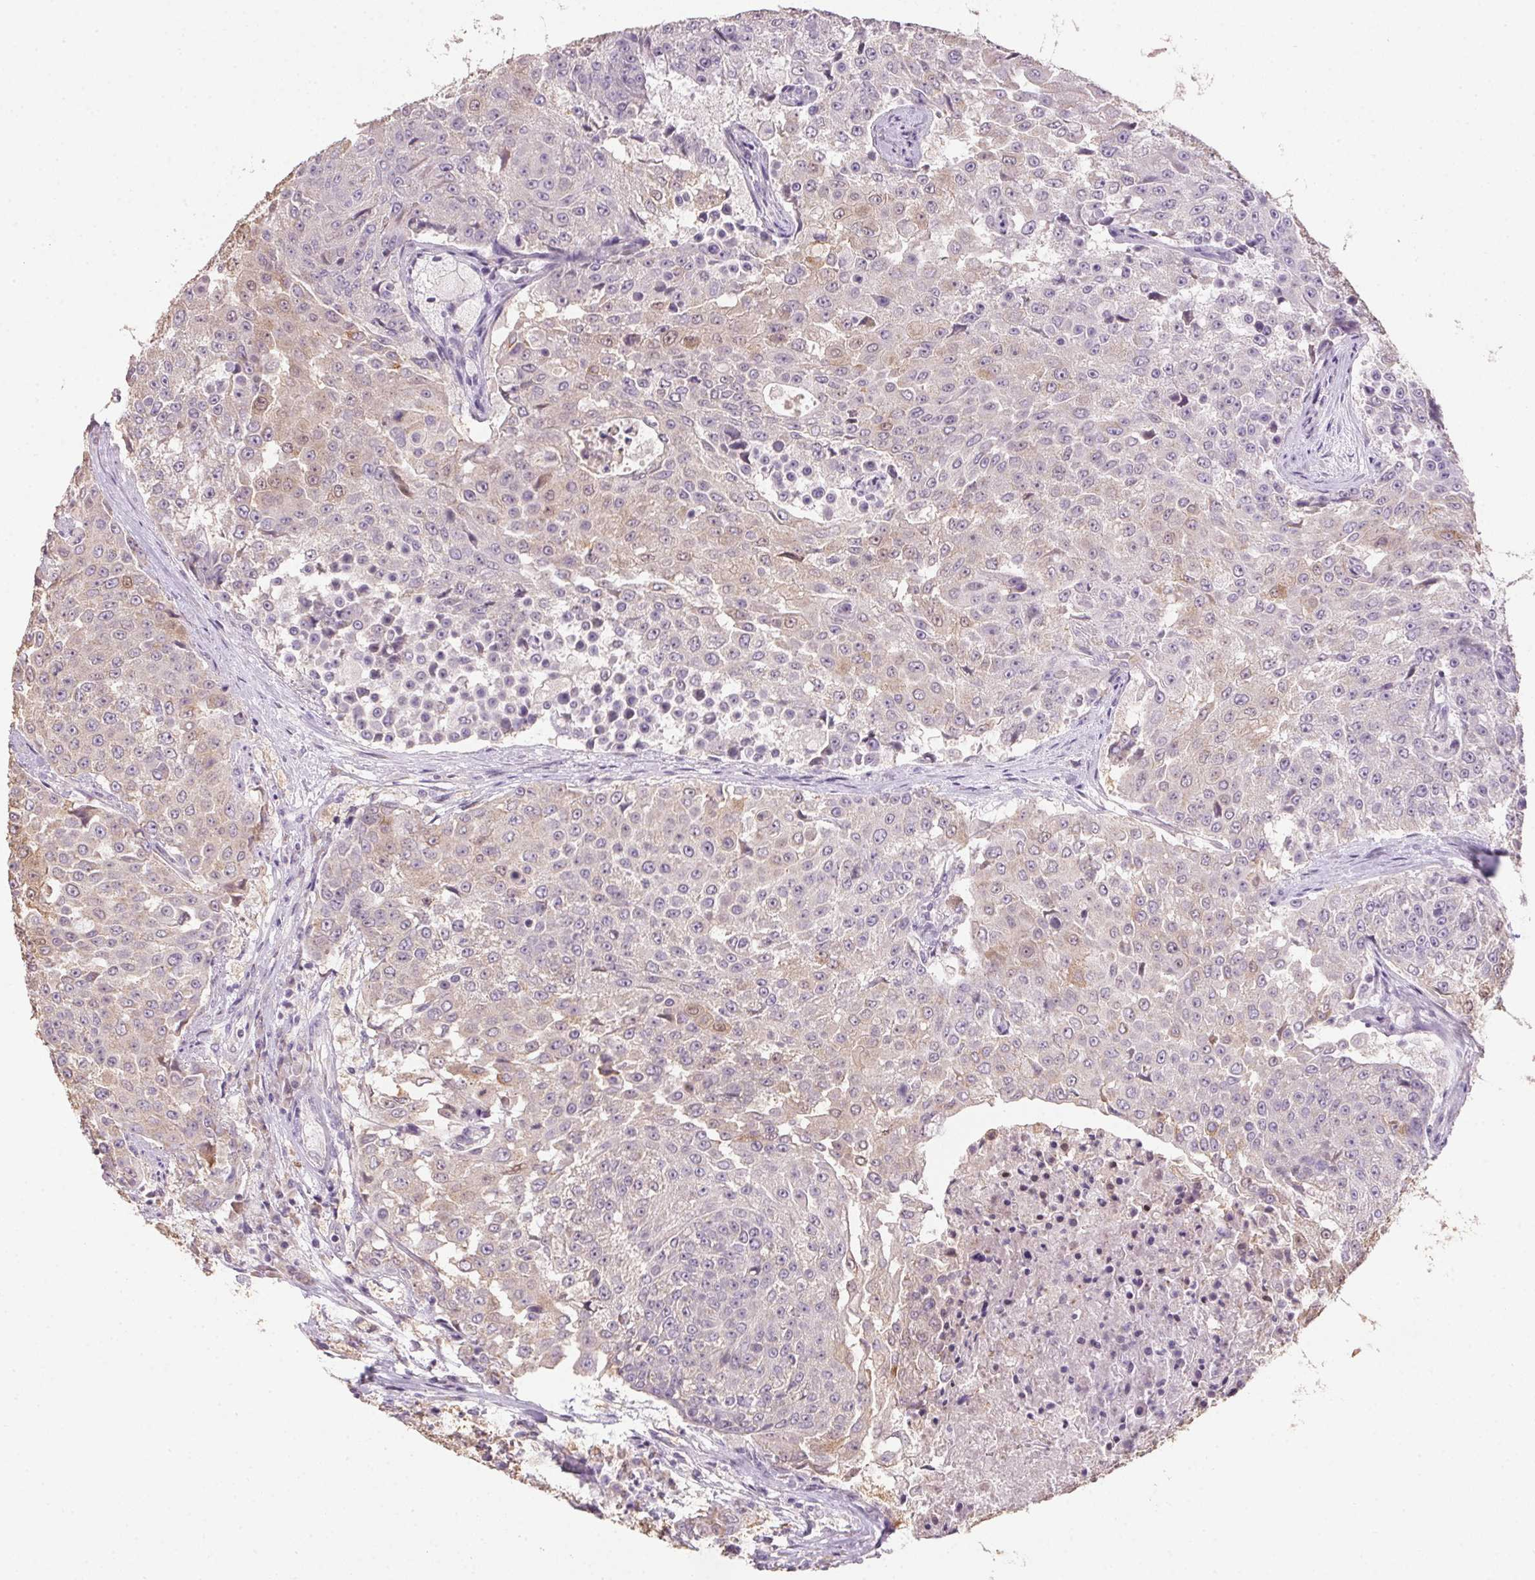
{"staining": {"intensity": "weak", "quantity": "<25%", "location": "cytoplasmic/membranous"}, "tissue": "urothelial cancer", "cell_type": "Tumor cells", "image_type": "cancer", "snomed": [{"axis": "morphology", "description": "Urothelial carcinoma, High grade"}, {"axis": "topography", "description": "Urinary bladder"}], "caption": "Immunohistochemistry of urothelial cancer demonstrates no expression in tumor cells.", "gene": "SPACA9", "patient": {"sex": "female", "age": 63}}